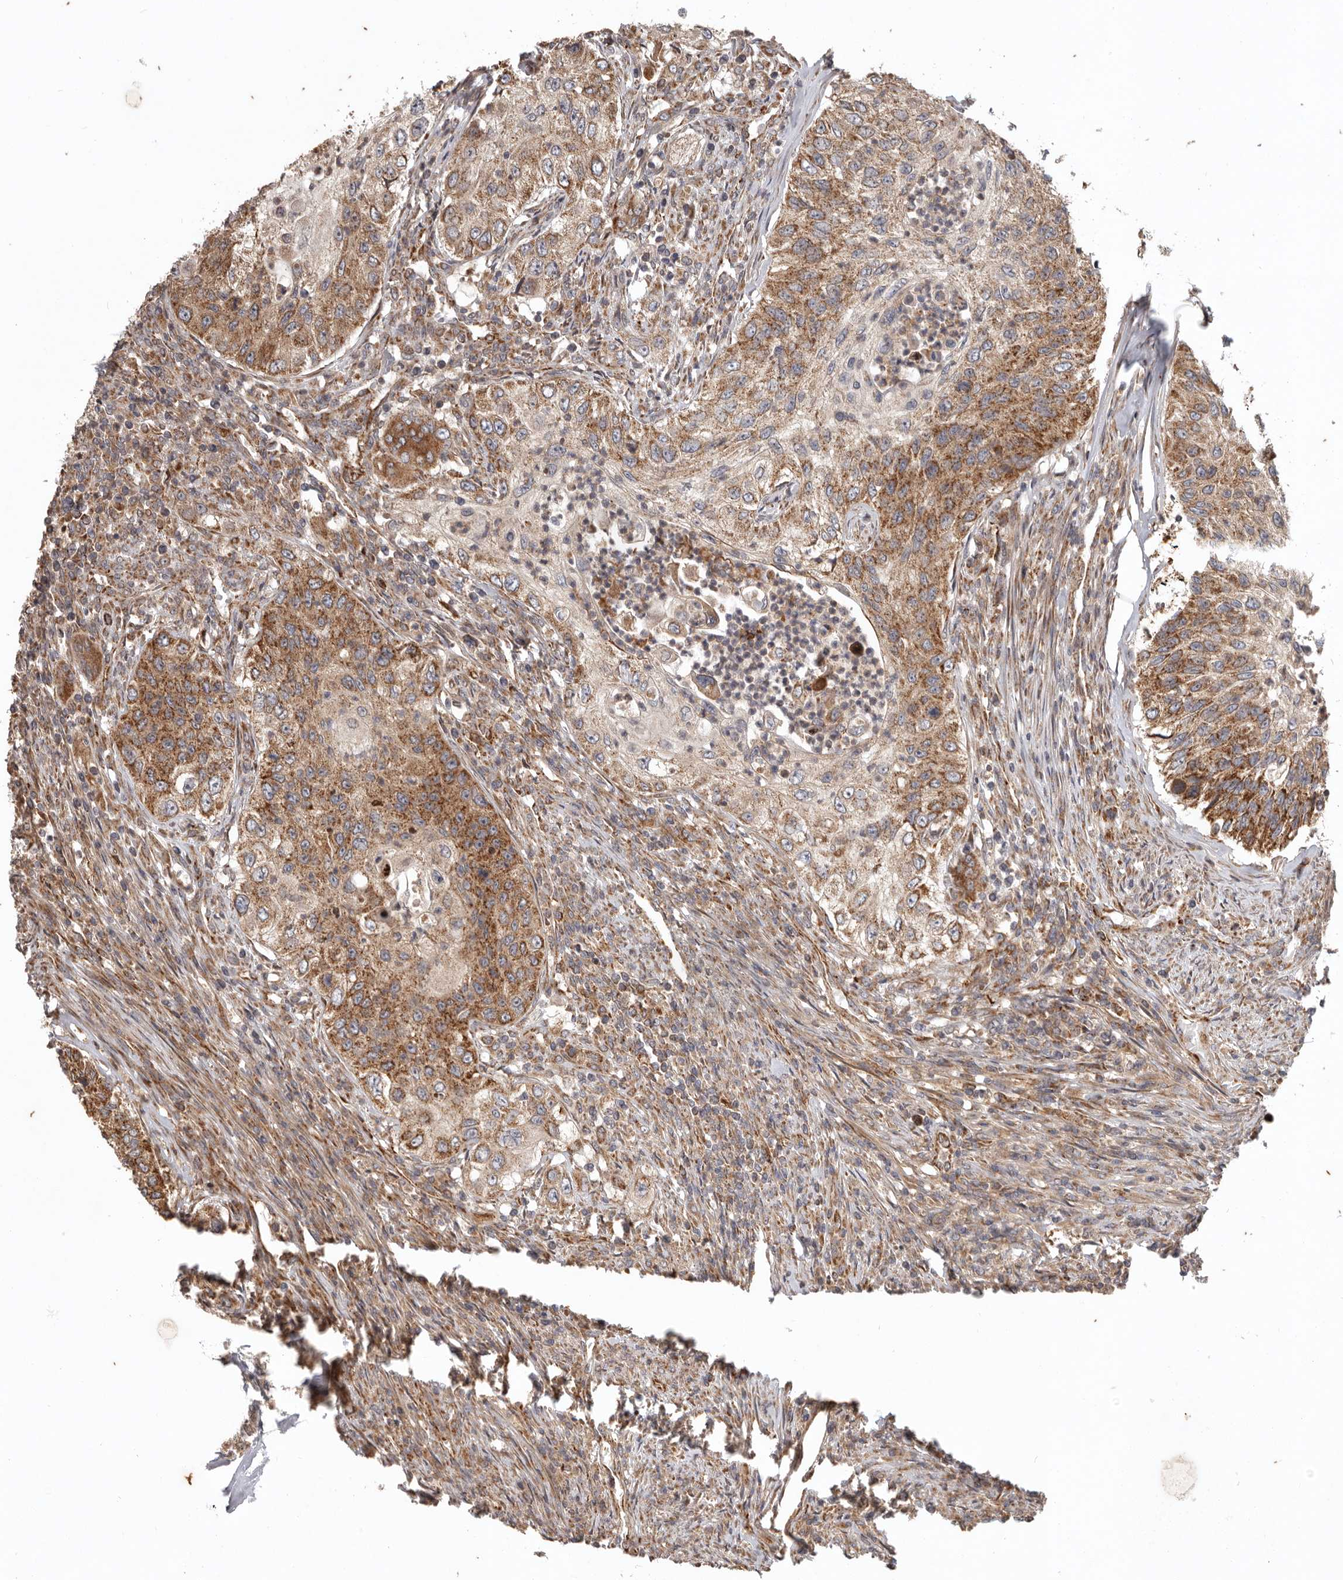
{"staining": {"intensity": "moderate", "quantity": ">75%", "location": "cytoplasmic/membranous"}, "tissue": "urothelial cancer", "cell_type": "Tumor cells", "image_type": "cancer", "snomed": [{"axis": "morphology", "description": "Urothelial carcinoma, High grade"}, {"axis": "topography", "description": "Urinary bladder"}], "caption": "Urothelial cancer stained for a protein reveals moderate cytoplasmic/membranous positivity in tumor cells.", "gene": "MRPS10", "patient": {"sex": "female", "age": 60}}